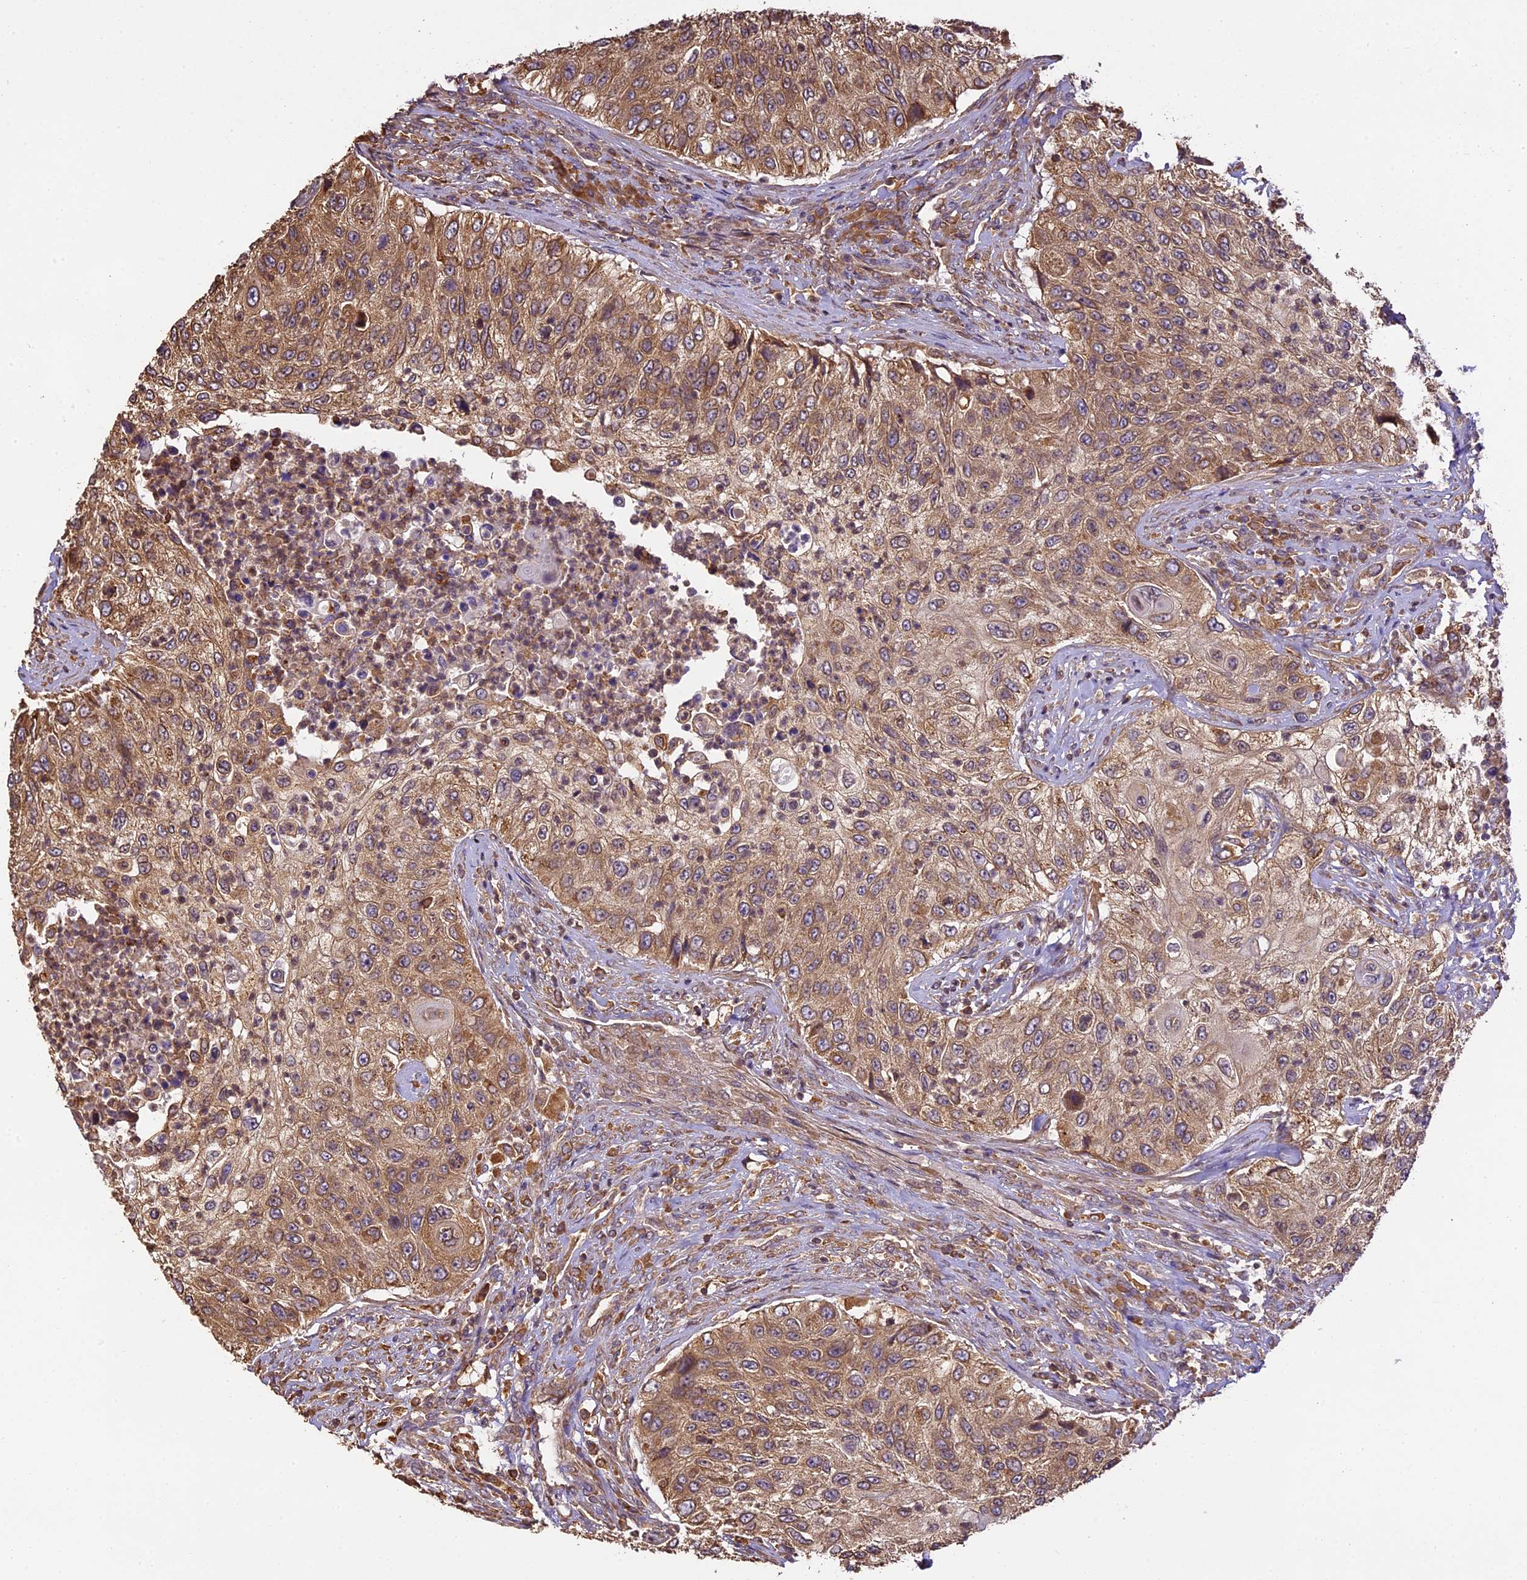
{"staining": {"intensity": "moderate", "quantity": ">75%", "location": "cytoplasmic/membranous"}, "tissue": "urothelial cancer", "cell_type": "Tumor cells", "image_type": "cancer", "snomed": [{"axis": "morphology", "description": "Urothelial carcinoma, High grade"}, {"axis": "topography", "description": "Urinary bladder"}], "caption": "This is an image of immunohistochemistry staining of urothelial carcinoma (high-grade), which shows moderate staining in the cytoplasmic/membranous of tumor cells.", "gene": "BRAP", "patient": {"sex": "female", "age": 60}}